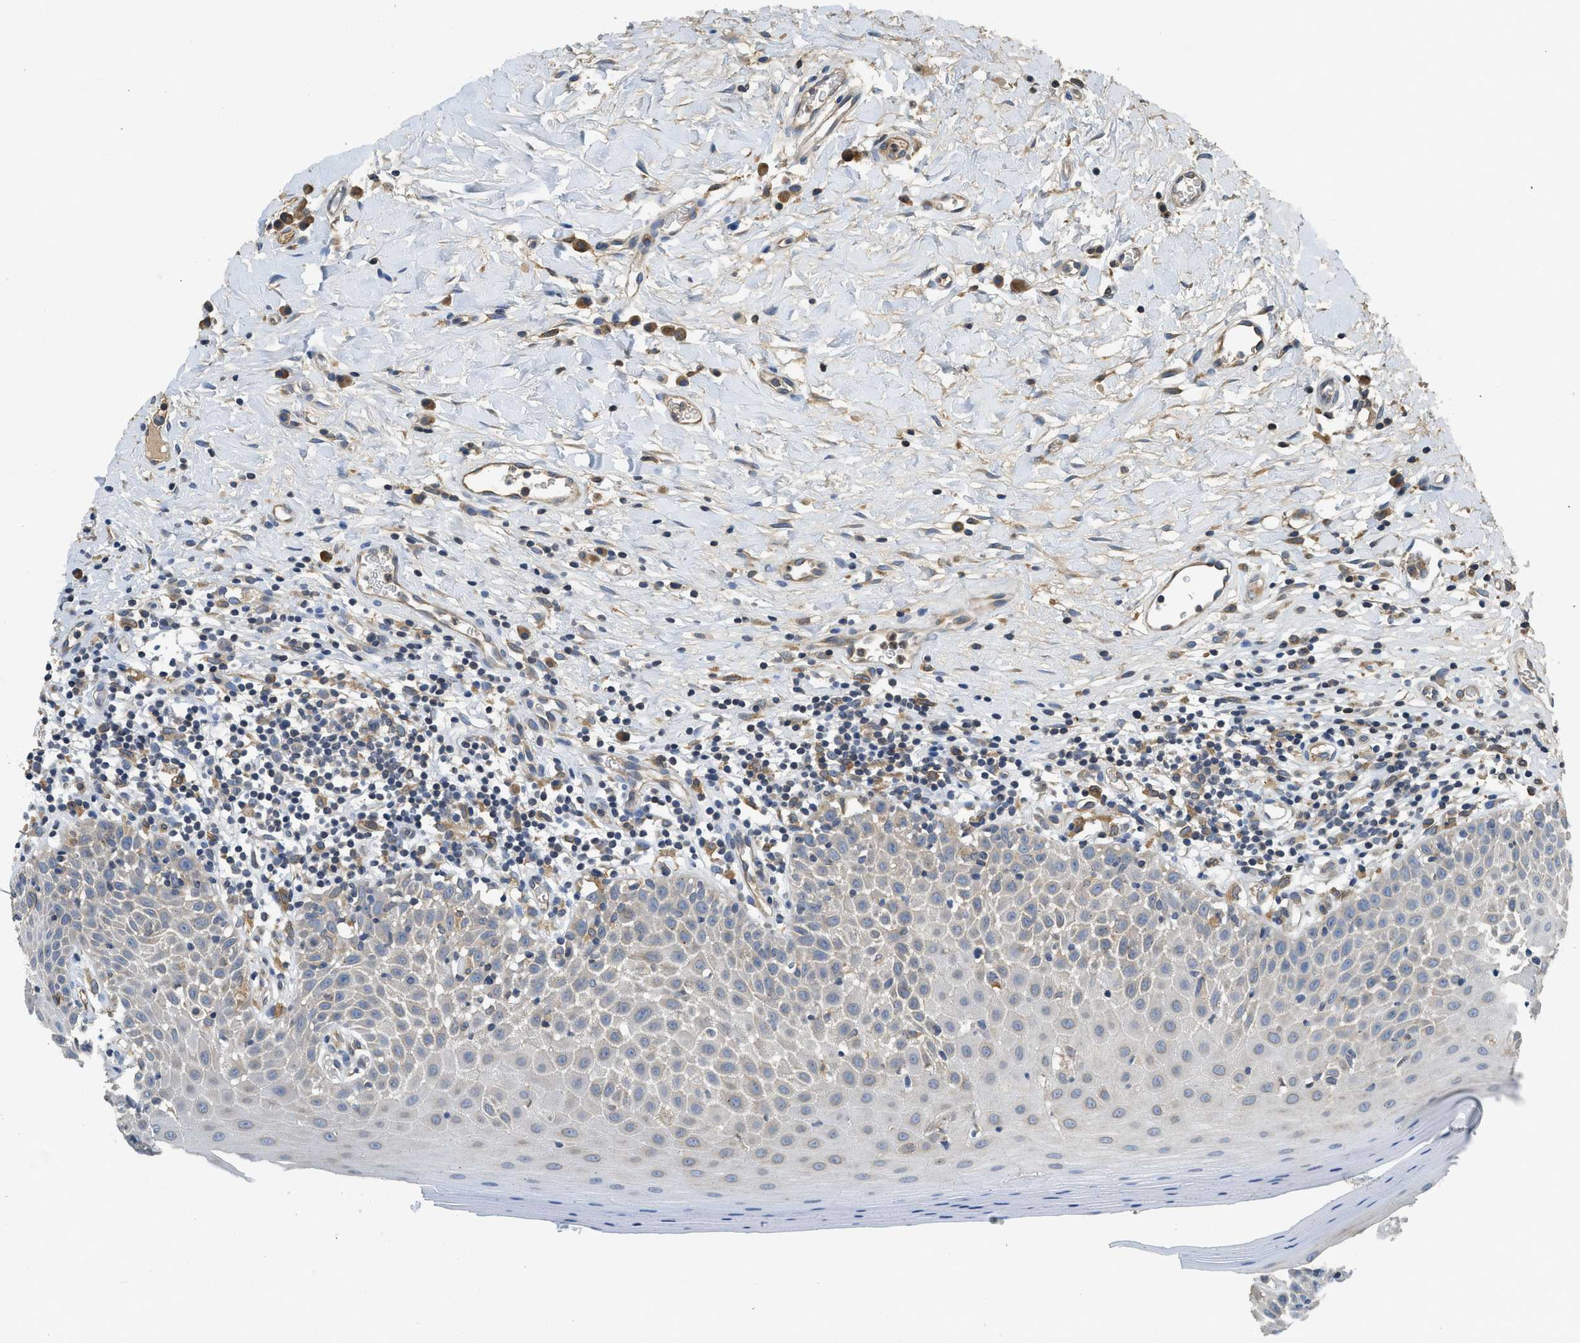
{"staining": {"intensity": "weak", "quantity": "<25%", "location": "cytoplasmic/membranous"}, "tissue": "oral mucosa", "cell_type": "Squamous epithelial cells", "image_type": "normal", "snomed": [{"axis": "morphology", "description": "Normal tissue, NOS"}, {"axis": "topography", "description": "Skeletal muscle"}, {"axis": "topography", "description": "Oral tissue"}], "caption": "Protein analysis of normal oral mucosa displays no significant expression in squamous epithelial cells.", "gene": "BCAP31", "patient": {"sex": "male", "age": 58}}